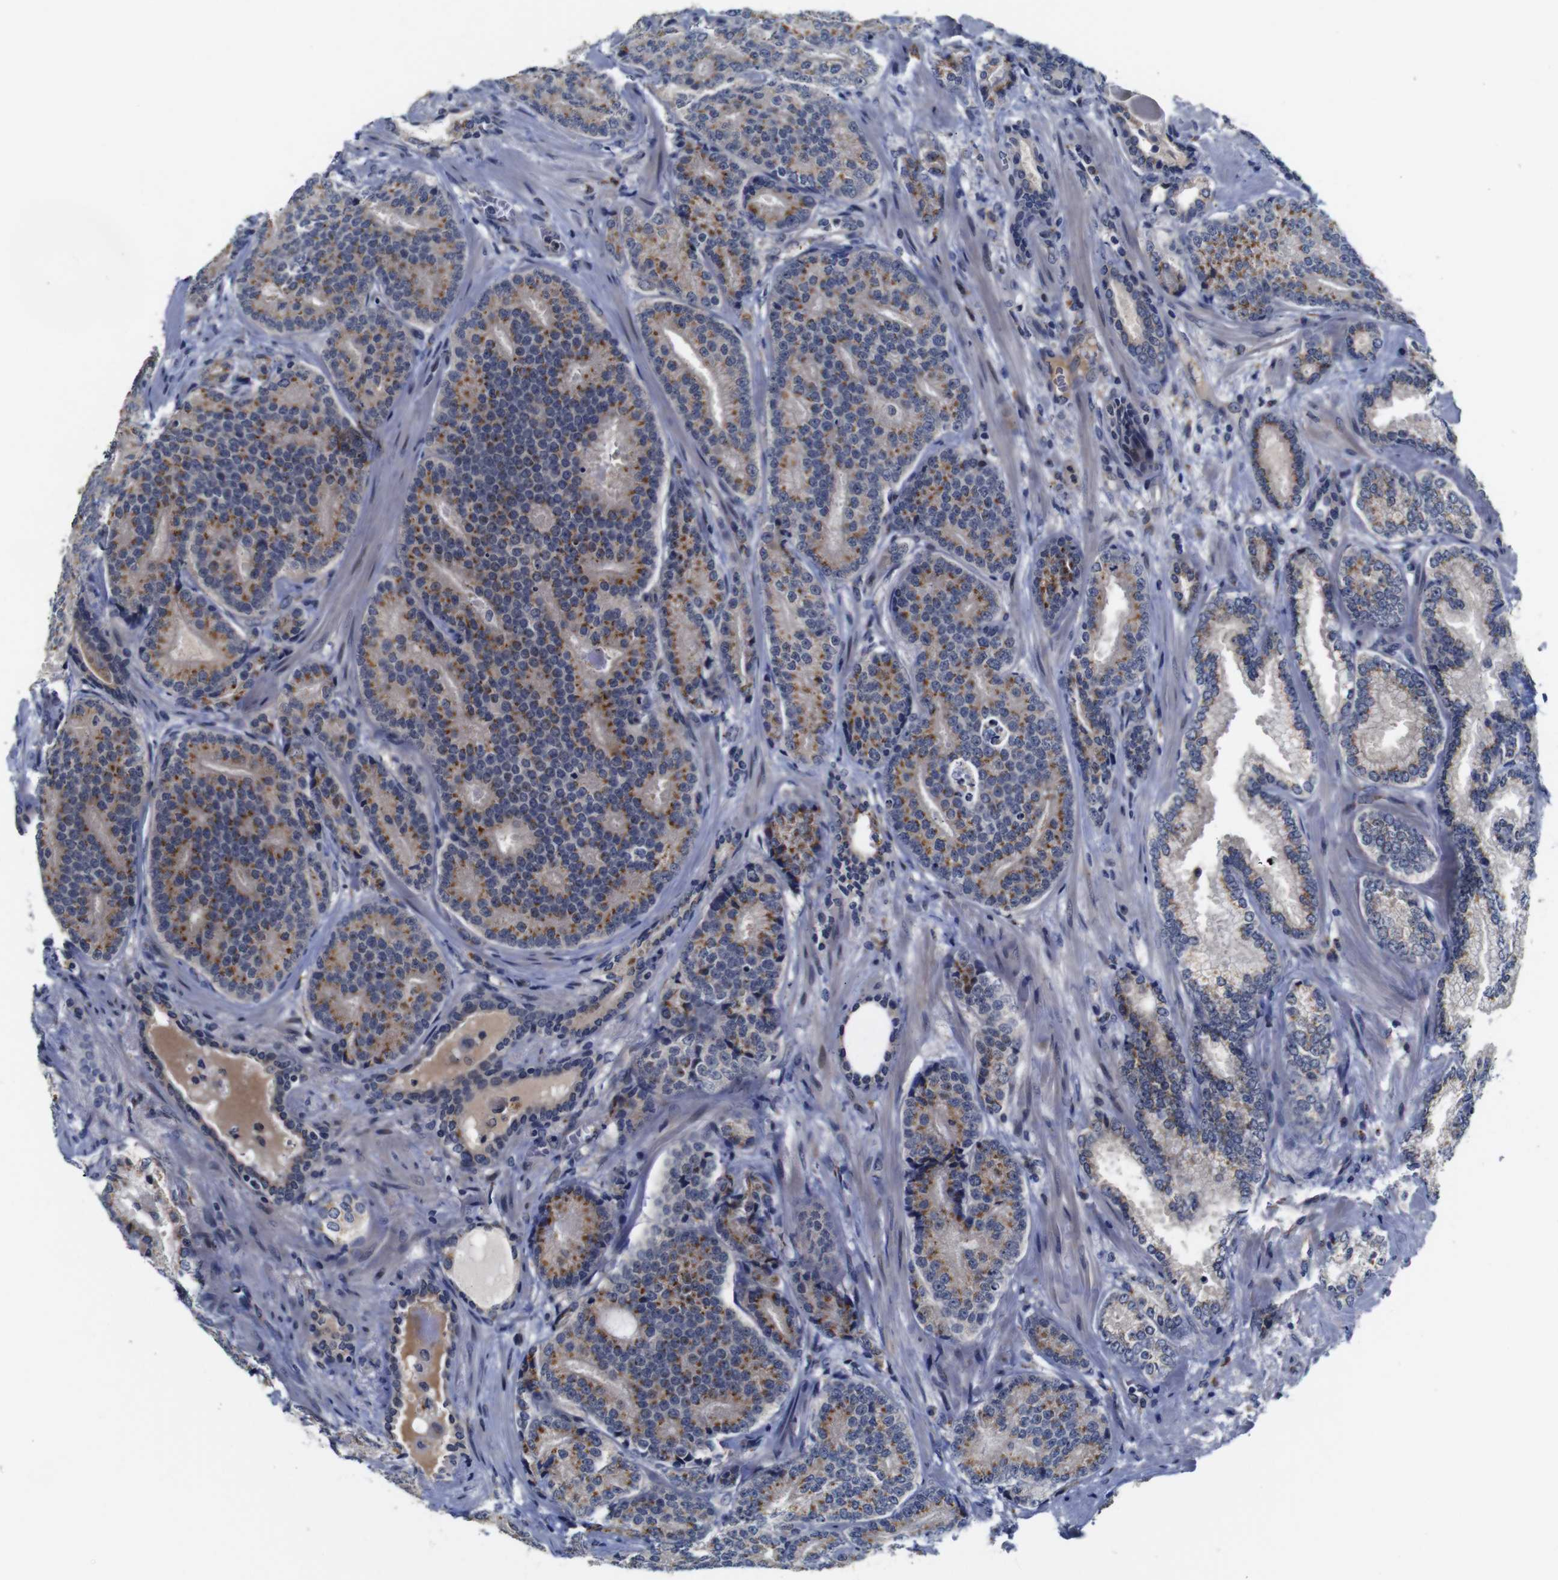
{"staining": {"intensity": "moderate", "quantity": ">75%", "location": "cytoplasmic/membranous"}, "tissue": "prostate cancer", "cell_type": "Tumor cells", "image_type": "cancer", "snomed": [{"axis": "morphology", "description": "Adenocarcinoma, High grade"}, {"axis": "topography", "description": "Prostate"}], "caption": "Immunohistochemistry (IHC) micrograph of high-grade adenocarcinoma (prostate) stained for a protein (brown), which displays medium levels of moderate cytoplasmic/membranous expression in approximately >75% of tumor cells.", "gene": "FURIN", "patient": {"sex": "male", "age": 61}}